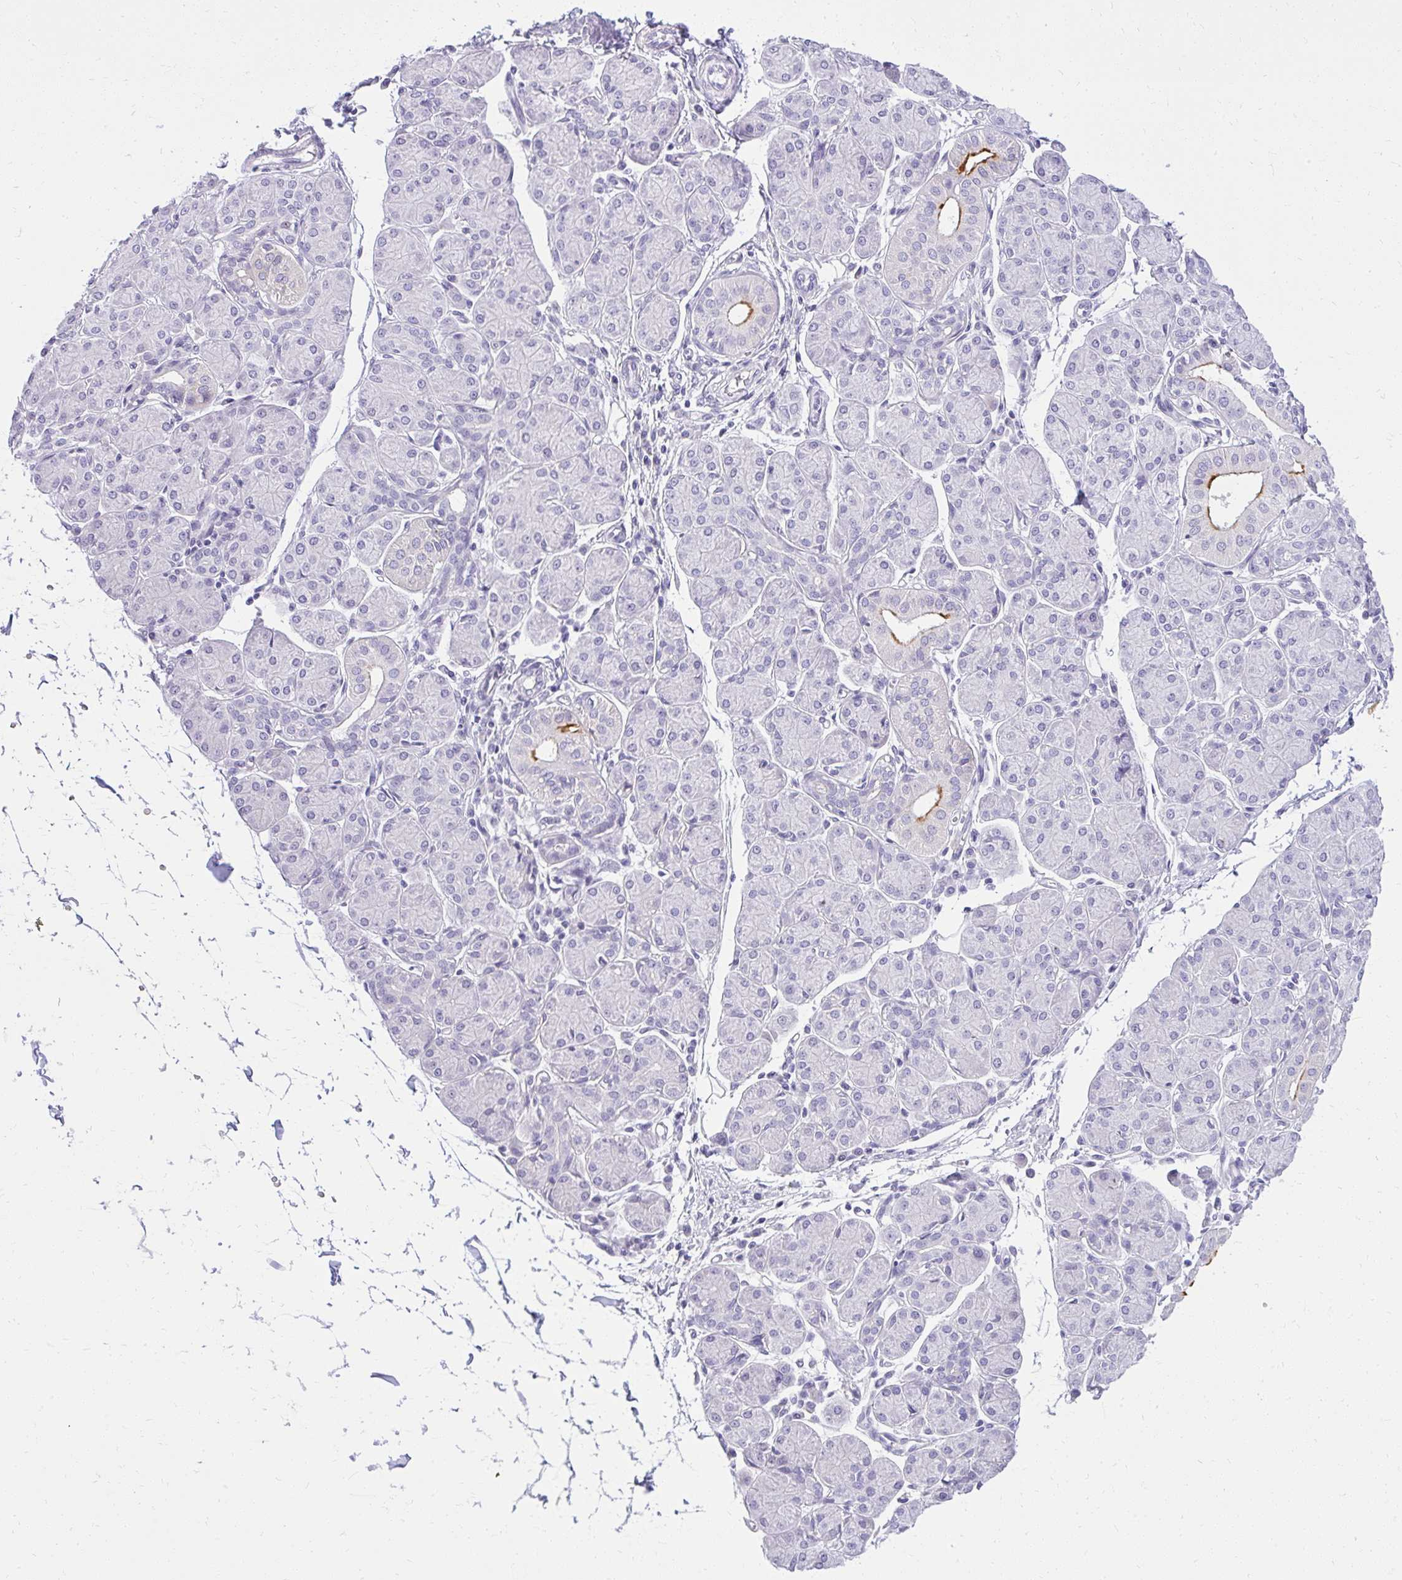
{"staining": {"intensity": "moderate", "quantity": "<25%", "location": "cytoplasmic/membranous"}, "tissue": "salivary gland", "cell_type": "Glandular cells", "image_type": "normal", "snomed": [{"axis": "morphology", "description": "Normal tissue, NOS"}, {"axis": "morphology", "description": "Inflammation, NOS"}, {"axis": "topography", "description": "Lymph node"}, {"axis": "topography", "description": "Salivary gland"}], "caption": "Brown immunohistochemical staining in unremarkable salivary gland reveals moderate cytoplasmic/membranous staining in approximately <25% of glandular cells.", "gene": "PRAP1", "patient": {"sex": "male", "age": 3}}